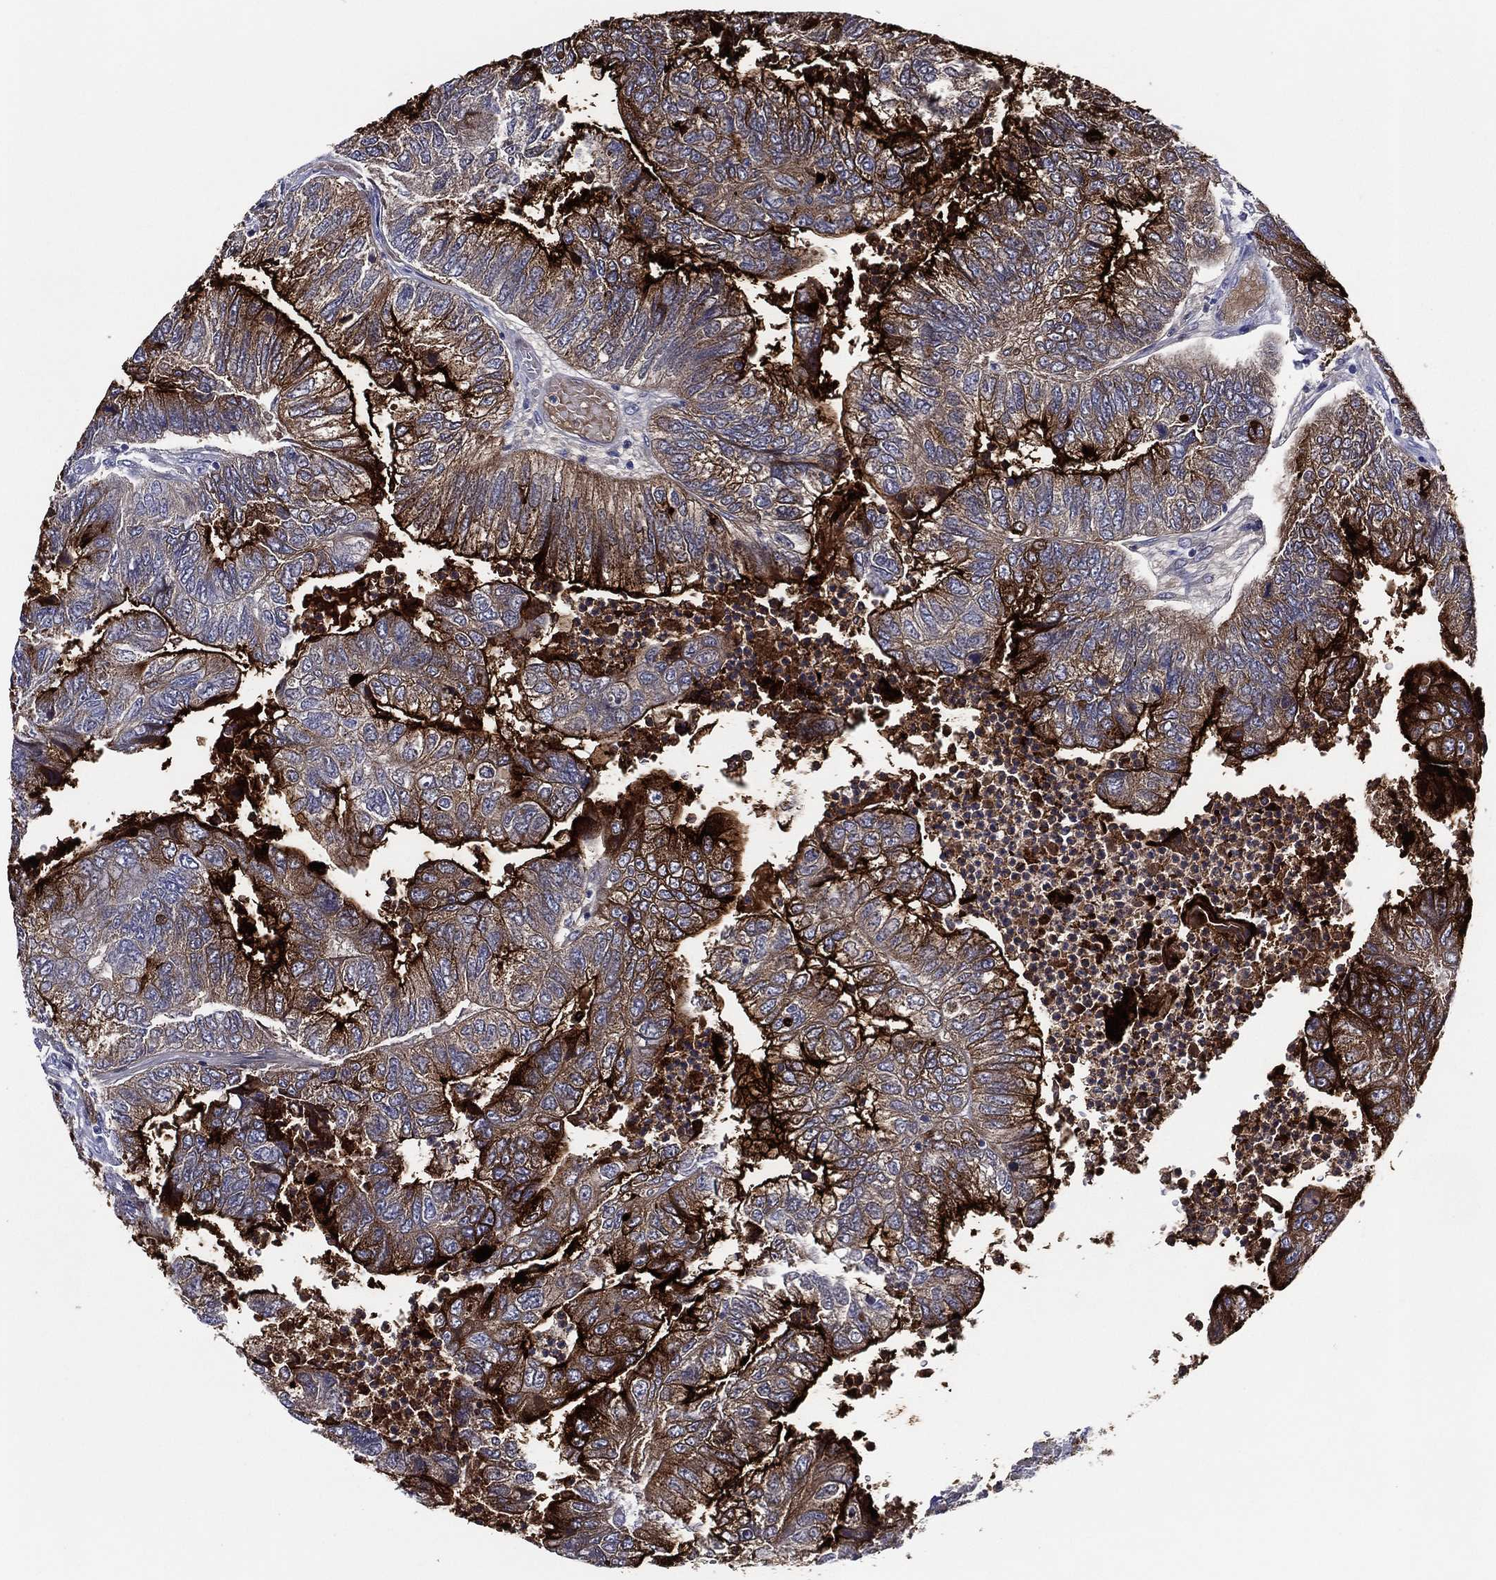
{"staining": {"intensity": "strong", "quantity": "25%-75%", "location": "cytoplasmic/membranous"}, "tissue": "colorectal cancer", "cell_type": "Tumor cells", "image_type": "cancer", "snomed": [{"axis": "morphology", "description": "Adenocarcinoma, NOS"}, {"axis": "topography", "description": "Colon"}], "caption": "IHC (DAB) staining of adenocarcinoma (colorectal) reveals strong cytoplasmic/membranous protein expression in approximately 25%-75% of tumor cells. (DAB (3,3'-diaminobenzidine) IHC with brightfield microscopy, high magnification).", "gene": "ACE2", "patient": {"sex": "female", "age": 67}}